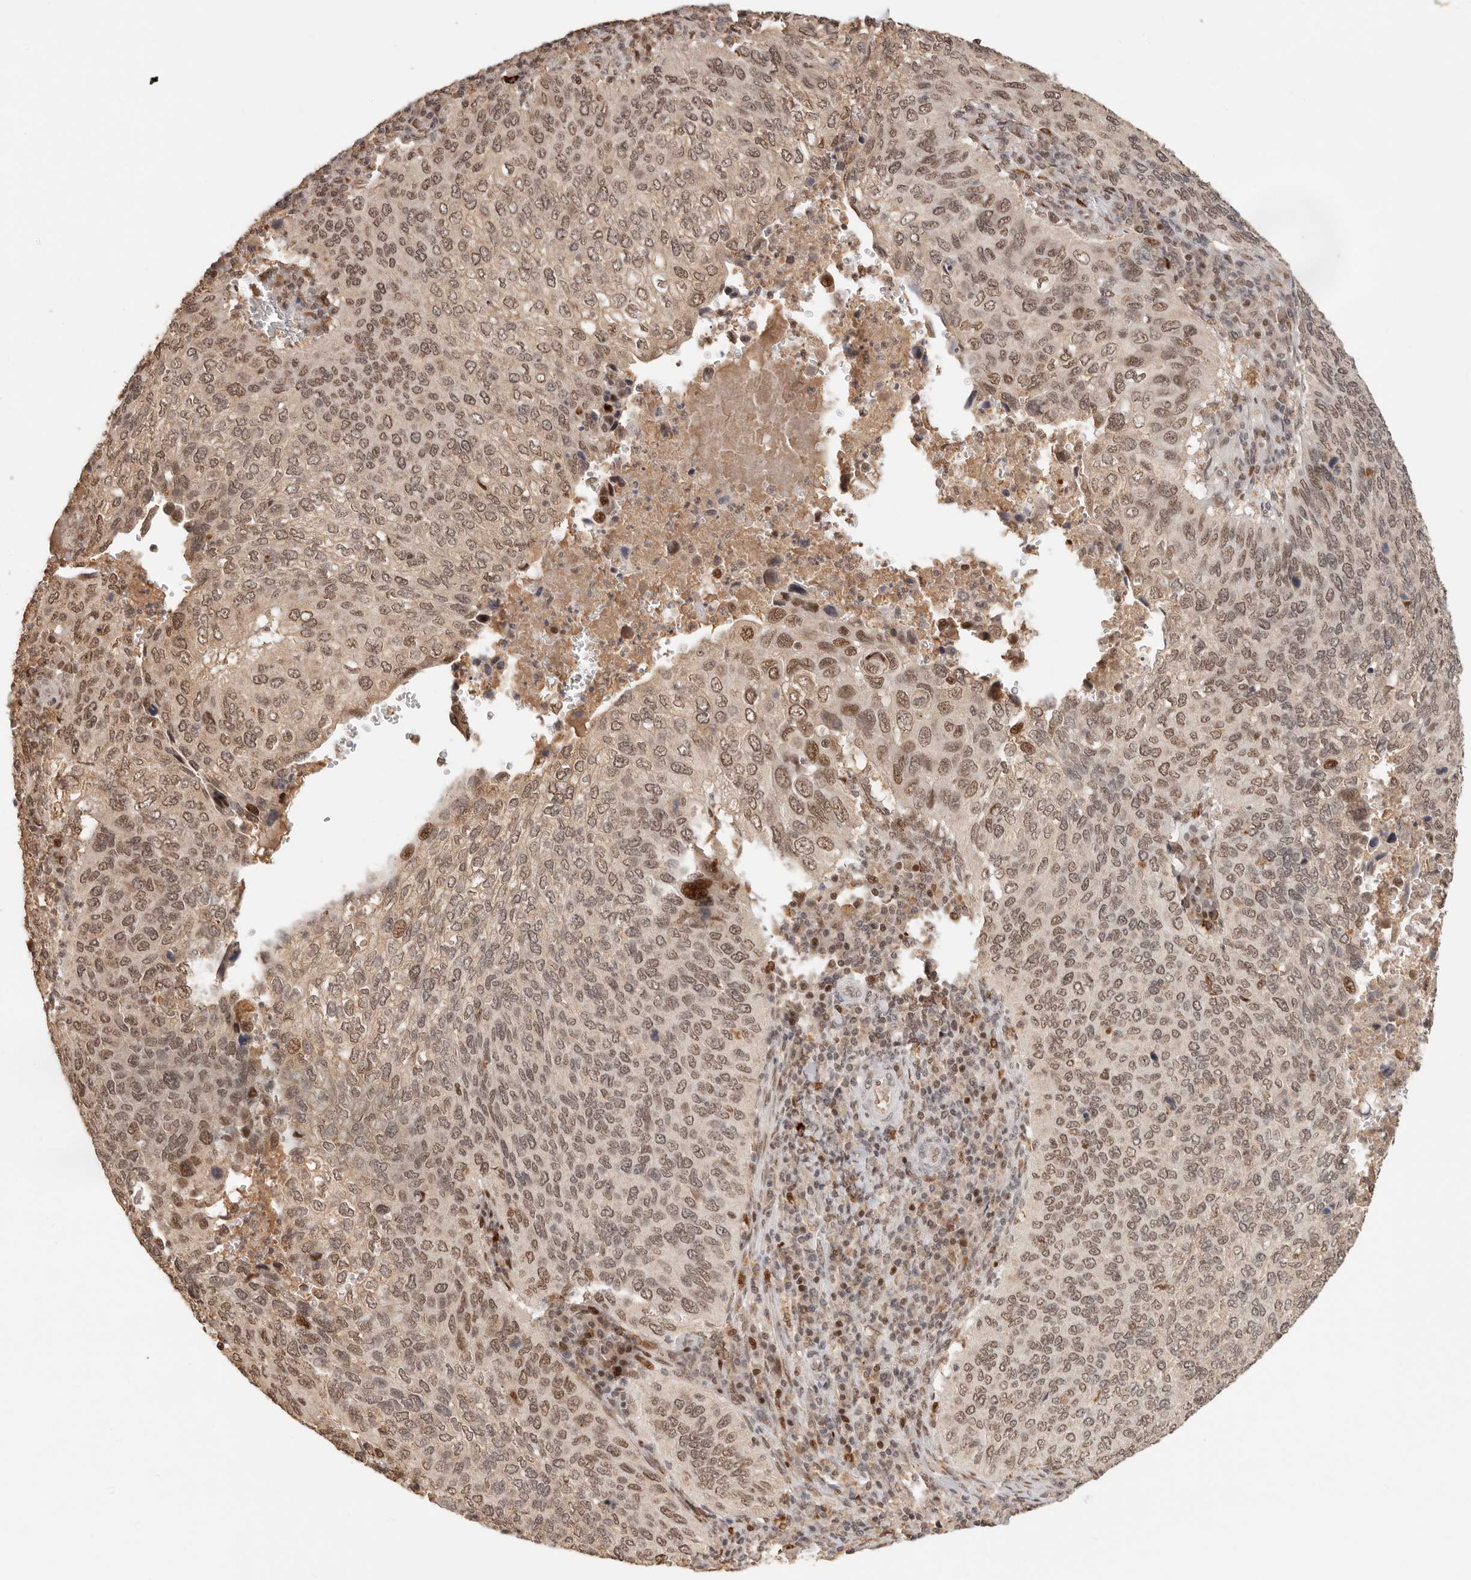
{"staining": {"intensity": "moderate", "quantity": ">75%", "location": "nuclear"}, "tissue": "cervical cancer", "cell_type": "Tumor cells", "image_type": "cancer", "snomed": [{"axis": "morphology", "description": "Squamous cell carcinoma, NOS"}, {"axis": "topography", "description": "Cervix"}], "caption": "Cervical cancer was stained to show a protein in brown. There is medium levels of moderate nuclear positivity in about >75% of tumor cells.", "gene": "NPAS2", "patient": {"sex": "female", "age": 38}}